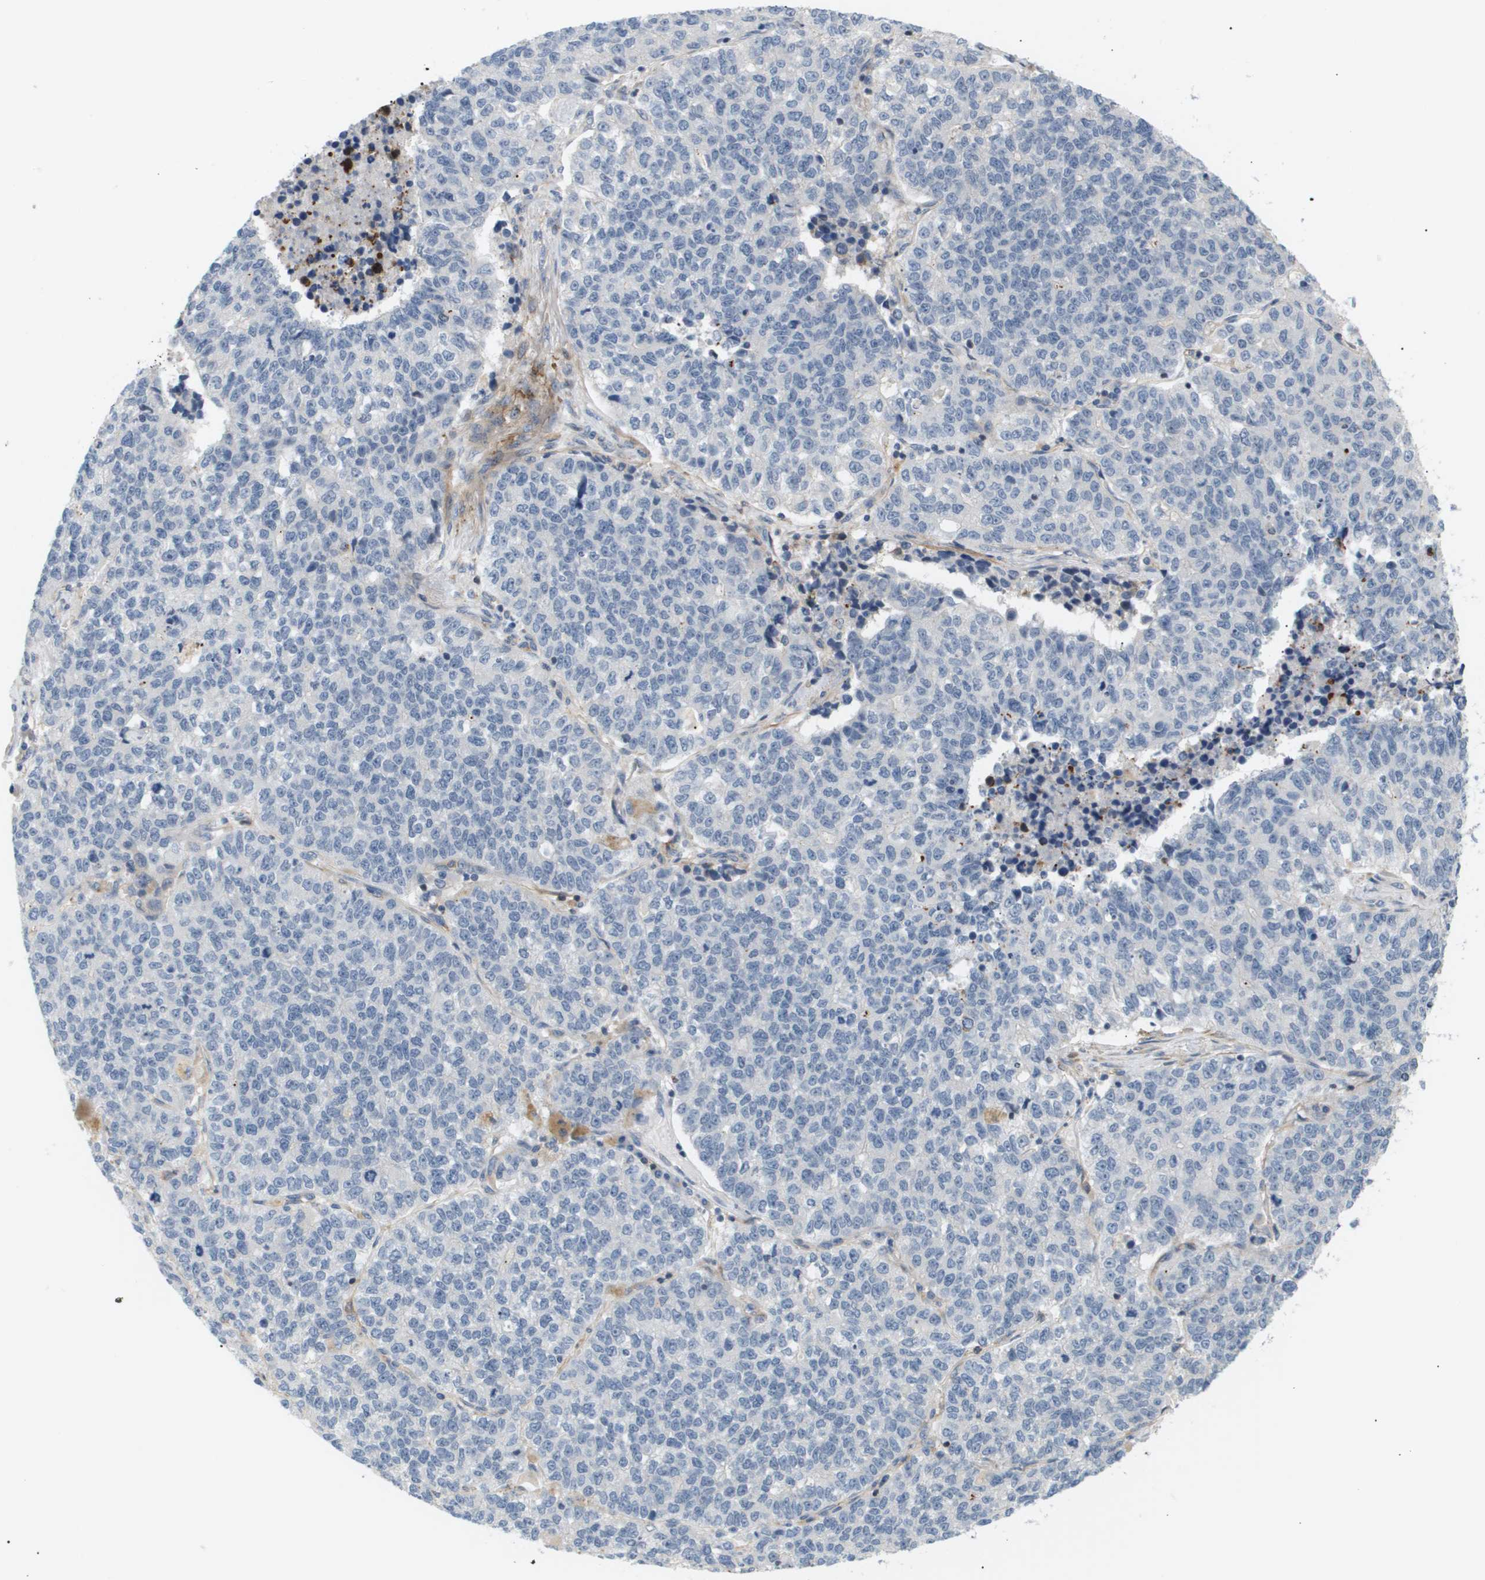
{"staining": {"intensity": "negative", "quantity": "none", "location": "none"}, "tissue": "lung cancer", "cell_type": "Tumor cells", "image_type": "cancer", "snomed": [{"axis": "morphology", "description": "Adenocarcinoma, NOS"}, {"axis": "topography", "description": "Lung"}], "caption": "Tumor cells show no significant protein expression in adenocarcinoma (lung).", "gene": "CORO2B", "patient": {"sex": "male", "age": 49}}